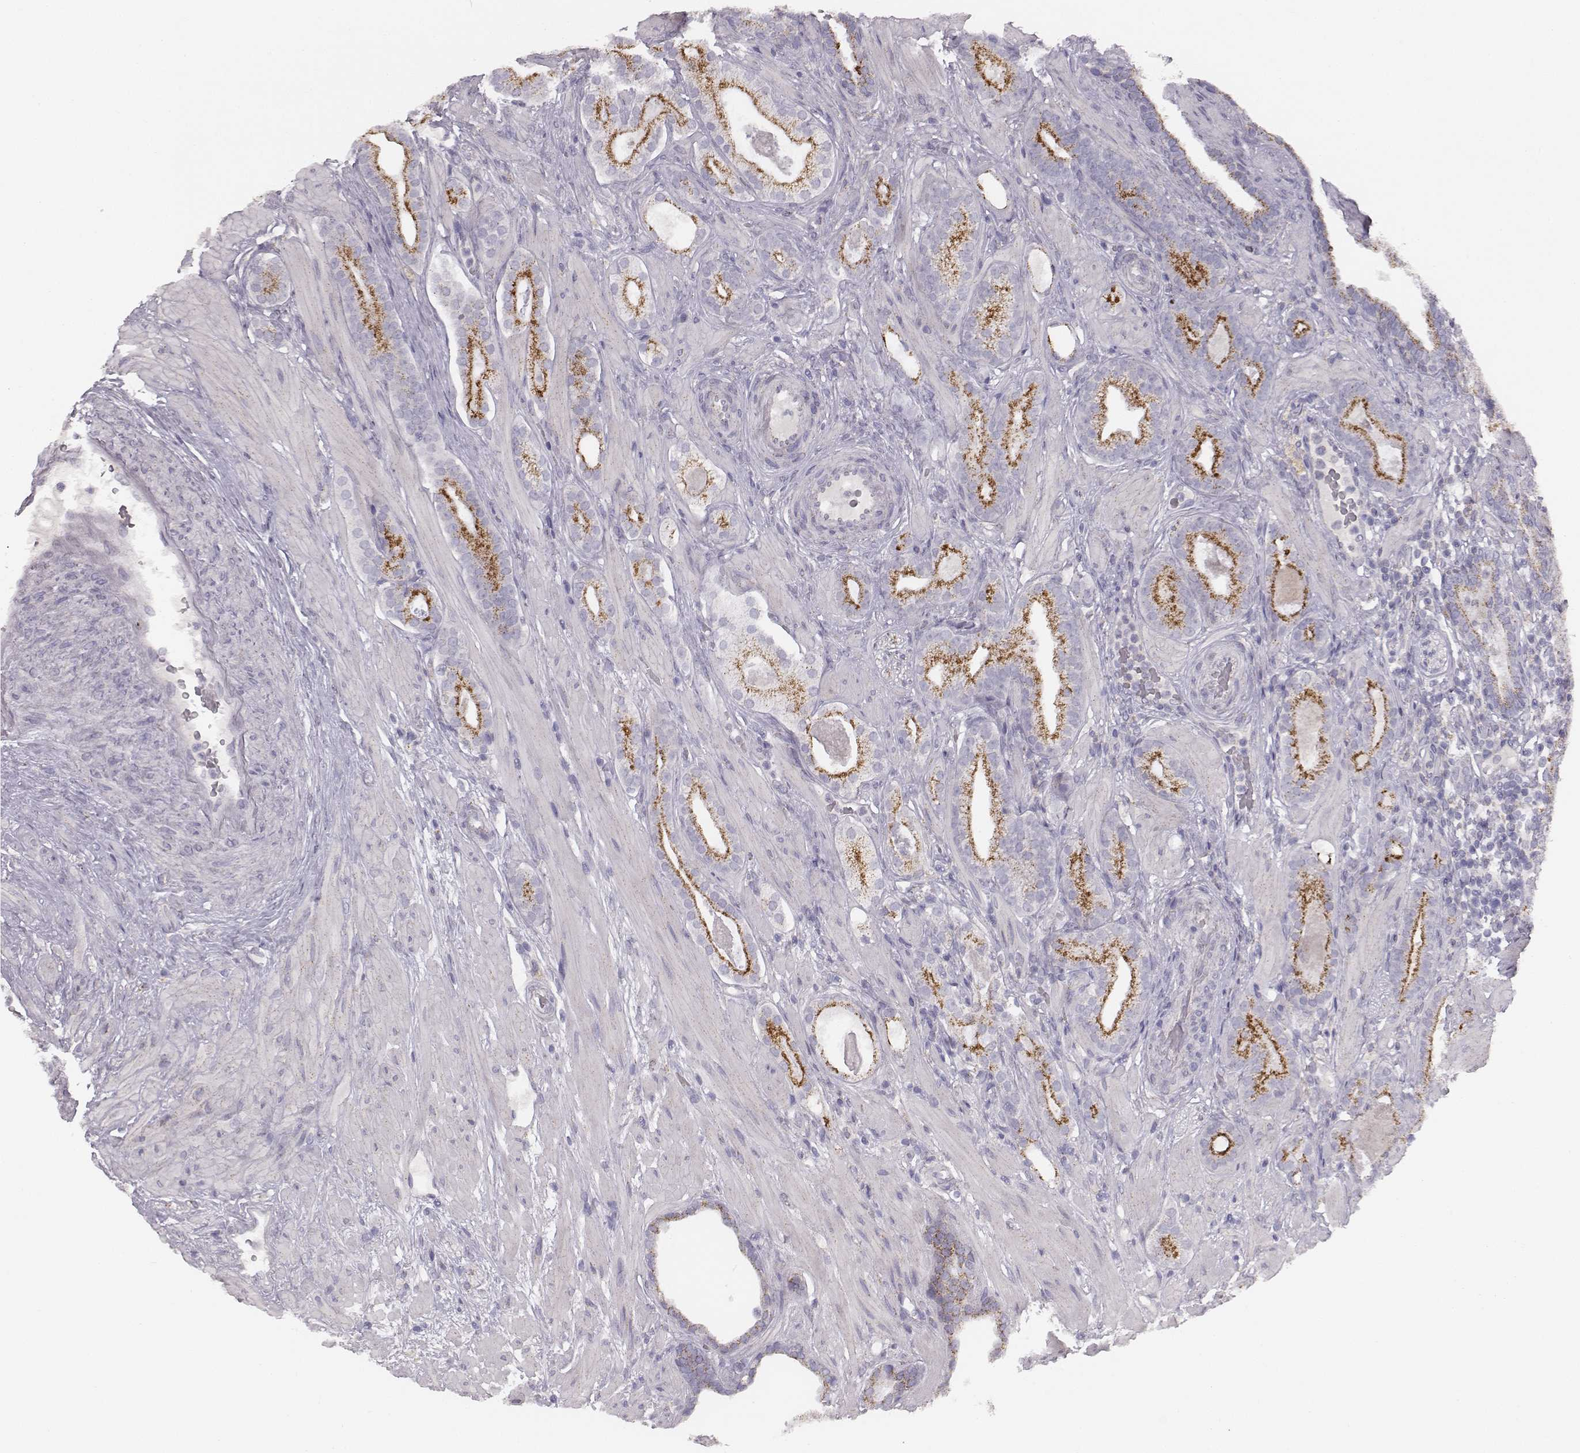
{"staining": {"intensity": "strong", "quantity": ">75%", "location": "cytoplasmic/membranous"}, "tissue": "prostate cancer", "cell_type": "Tumor cells", "image_type": "cancer", "snomed": [{"axis": "morphology", "description": "Adenocarcinoma, Low grade"}, {"axis": "topography", "description": "Prostate"}], "caption": "High-power microscopy captured an immunohistochemistry image of prostate cancer, revealing strong cytoplasmic/membranous positivity in approximately >75% of tumor cells. (IHC, brightfield microscopy, high magnification).", "gene": "ABCD3", "patient": {"sex": "male", "age": 57}}